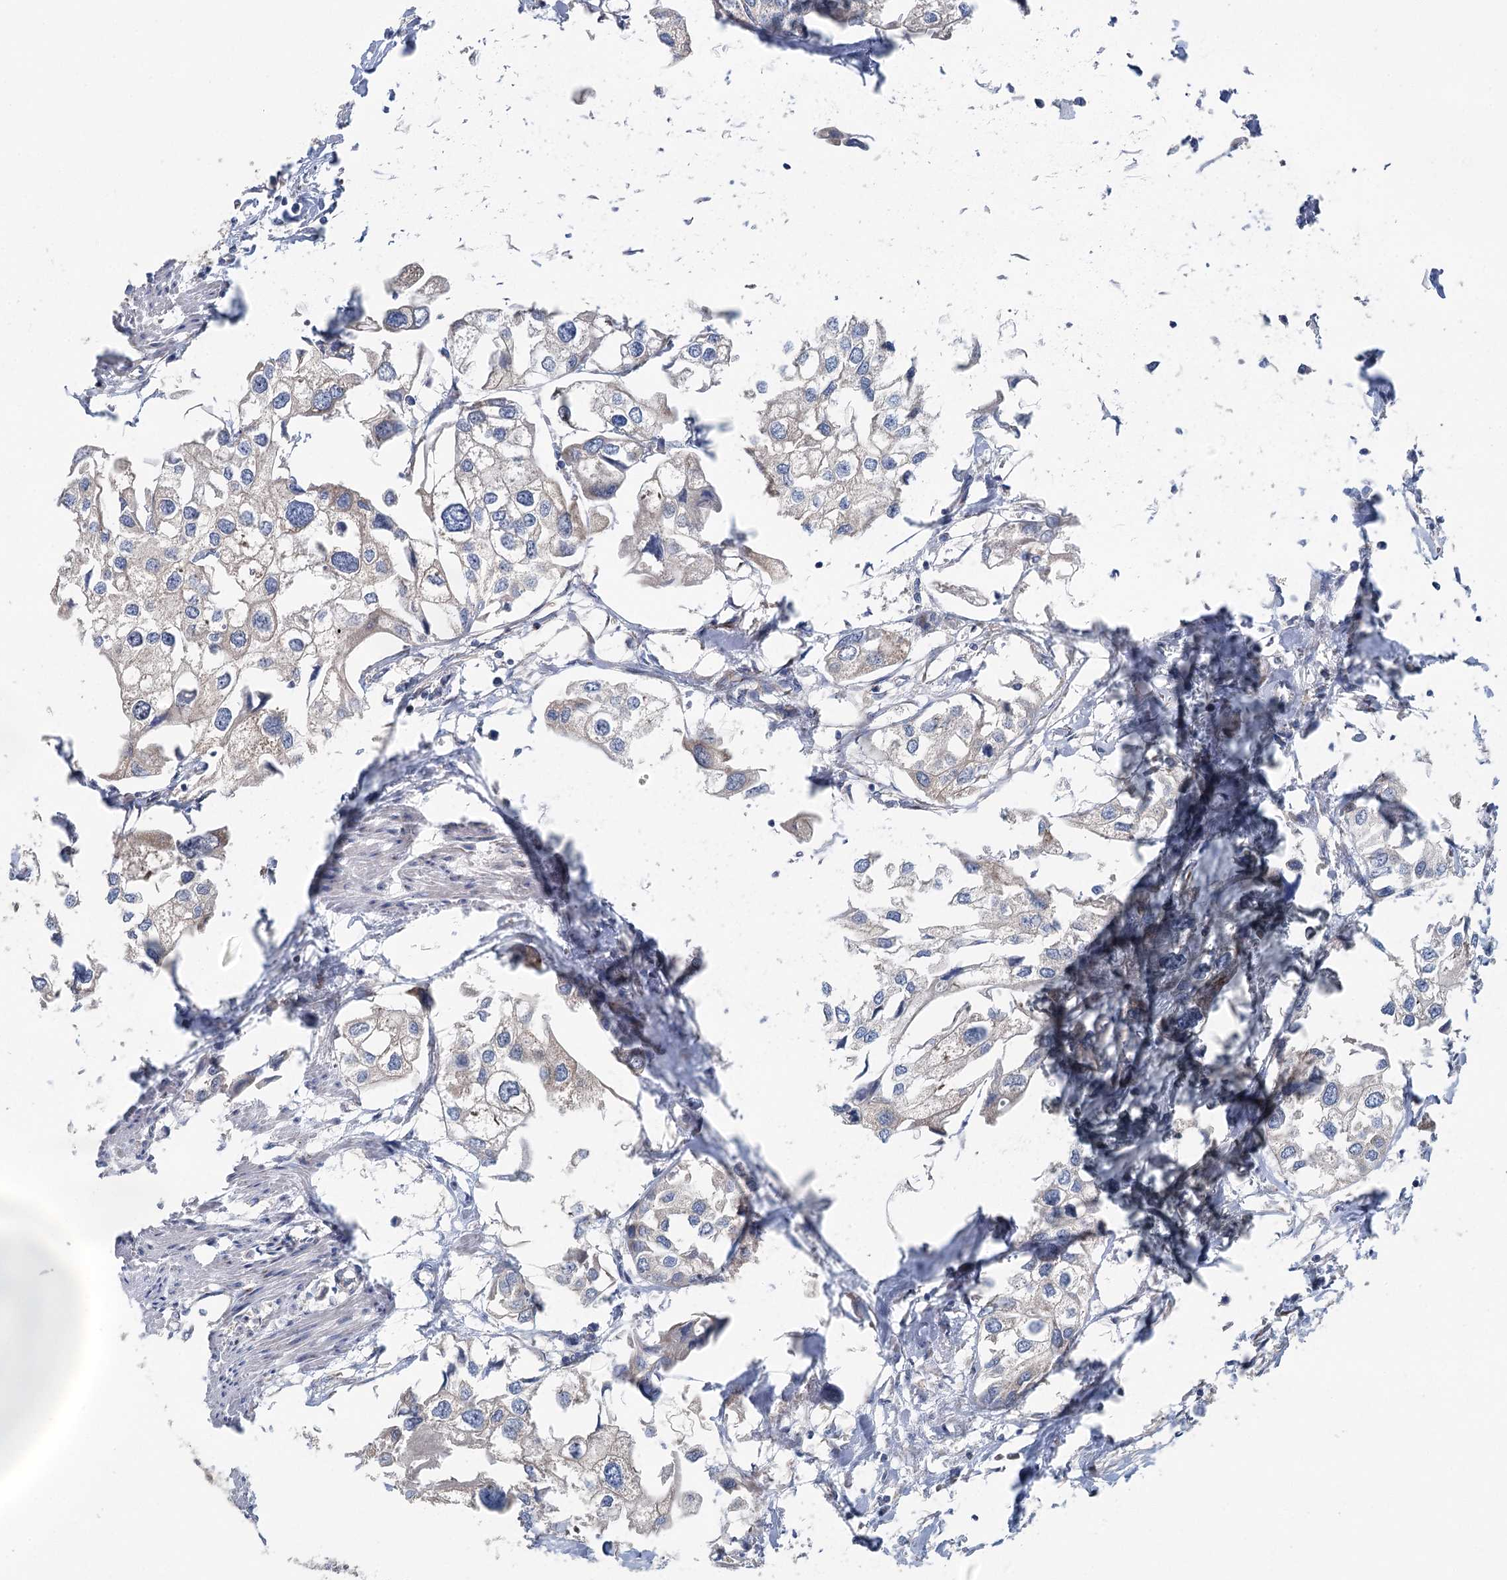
{"staining": {"intensity": "negative", "quantity": "none", "location": "none"}, "tissue": "urothelial cancer", "cell_type": "Tumor cells", "image_type": "cancer", "snomed": [{"axis": "morphology", "description": "Urothelial carcinoma, High grade"}, {"axis": "topography", "description": "Urinary bladder"}], "caption": "This is an IHC image of urothelial cancer. There is no positivity in tumor cells.", "gene": "MARK2", "patient": {"sex": "male", "age": 64}}